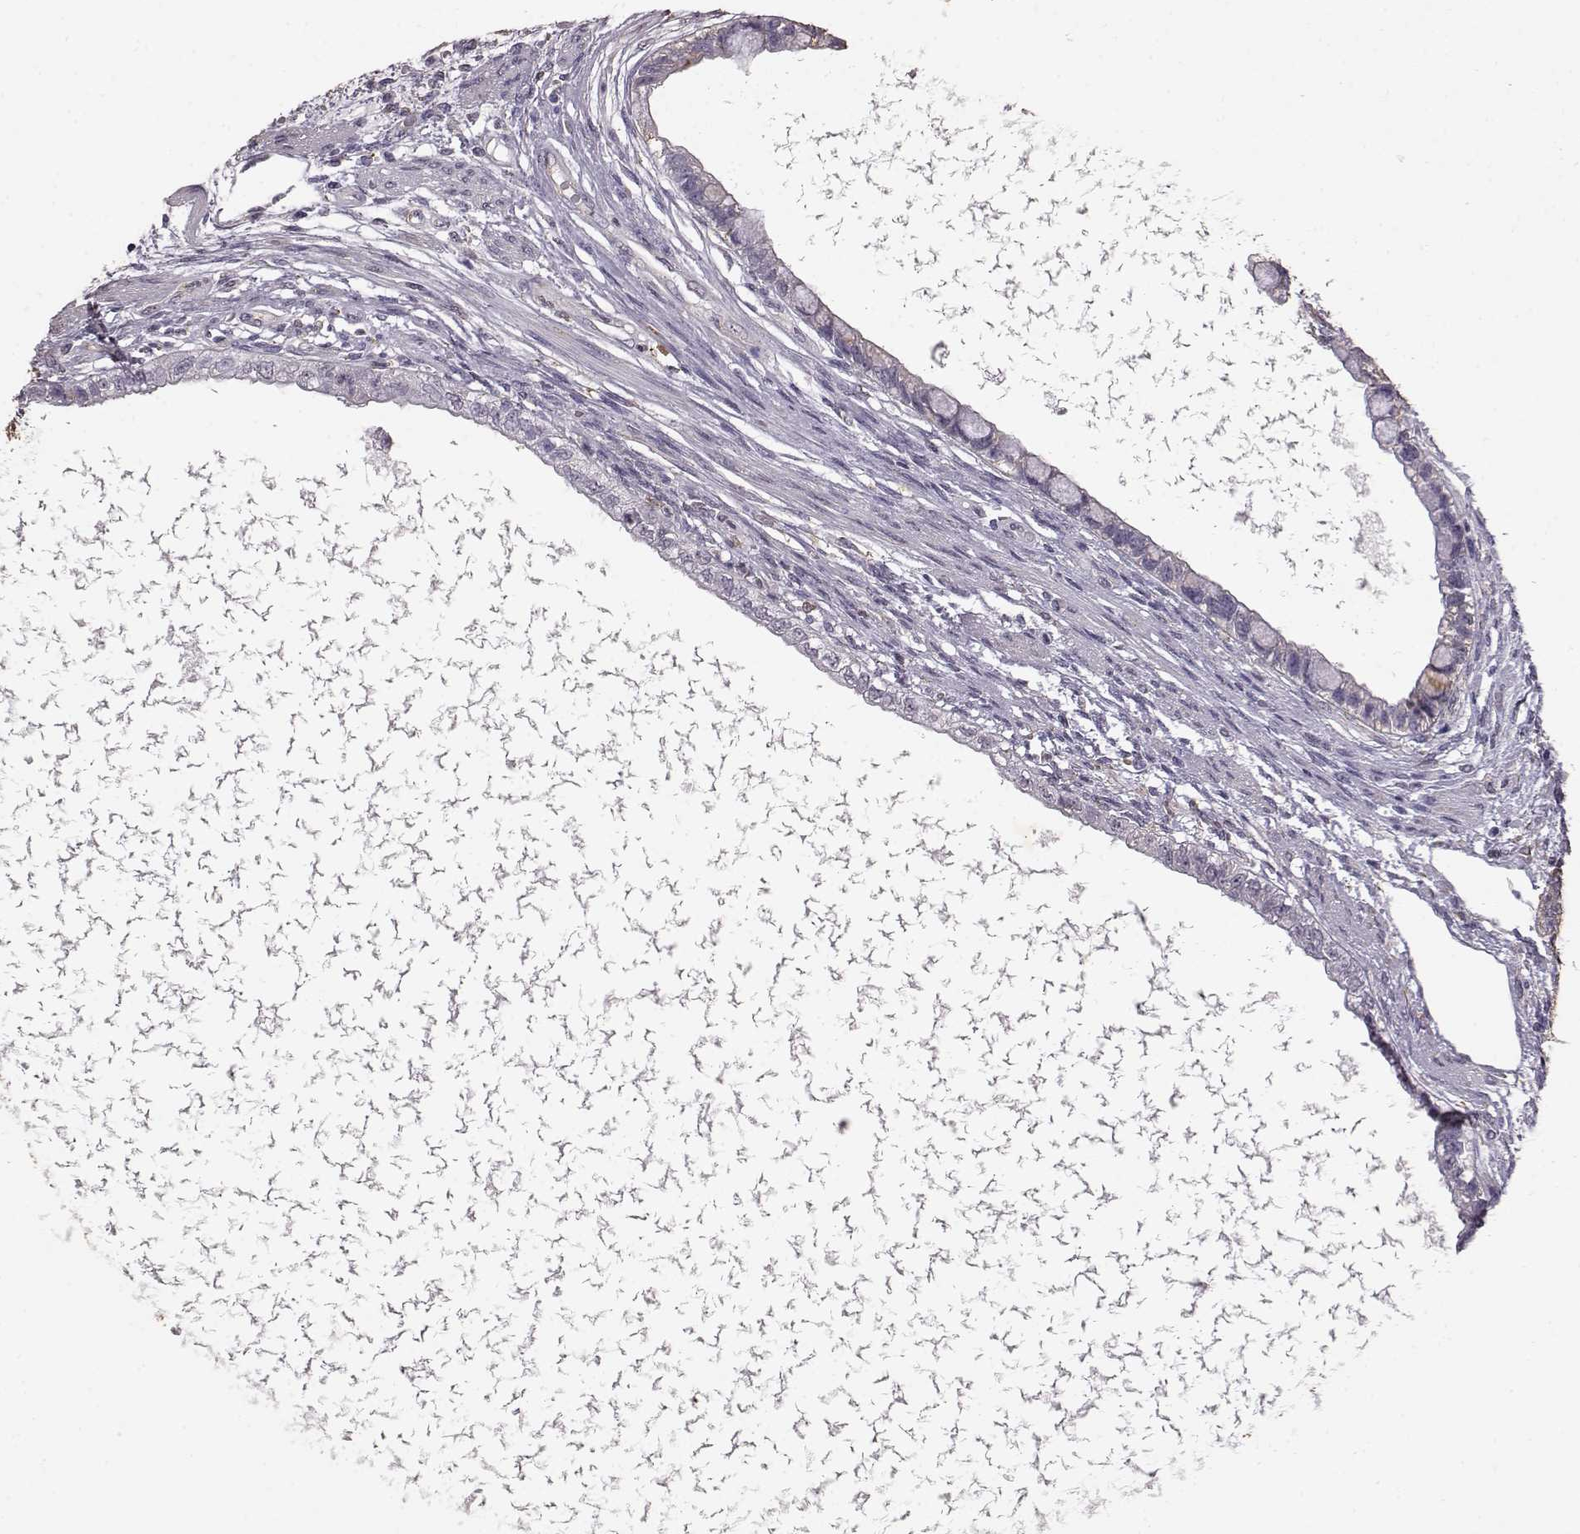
{"staining": {"intensity": "negative", "quantity": "none", "location": "none"}, "tissue": "testis cancer", "cell_type": "Tumor cells", "image_type": "cancer", "snomed": [{"axis": "morphology", "description": "Carcinoma, Embryonal, NOS"}, {"axis": "topography", "description": "Testis"}], "caption": "A micrograph of human testis embryonal carcinoma is negative for staining in tumor cells. (Immunohistochemistry, brightfield microscopy, high magnification).", "gene": "GABRG3", "patient": {"sex": "male", "age": 26}}